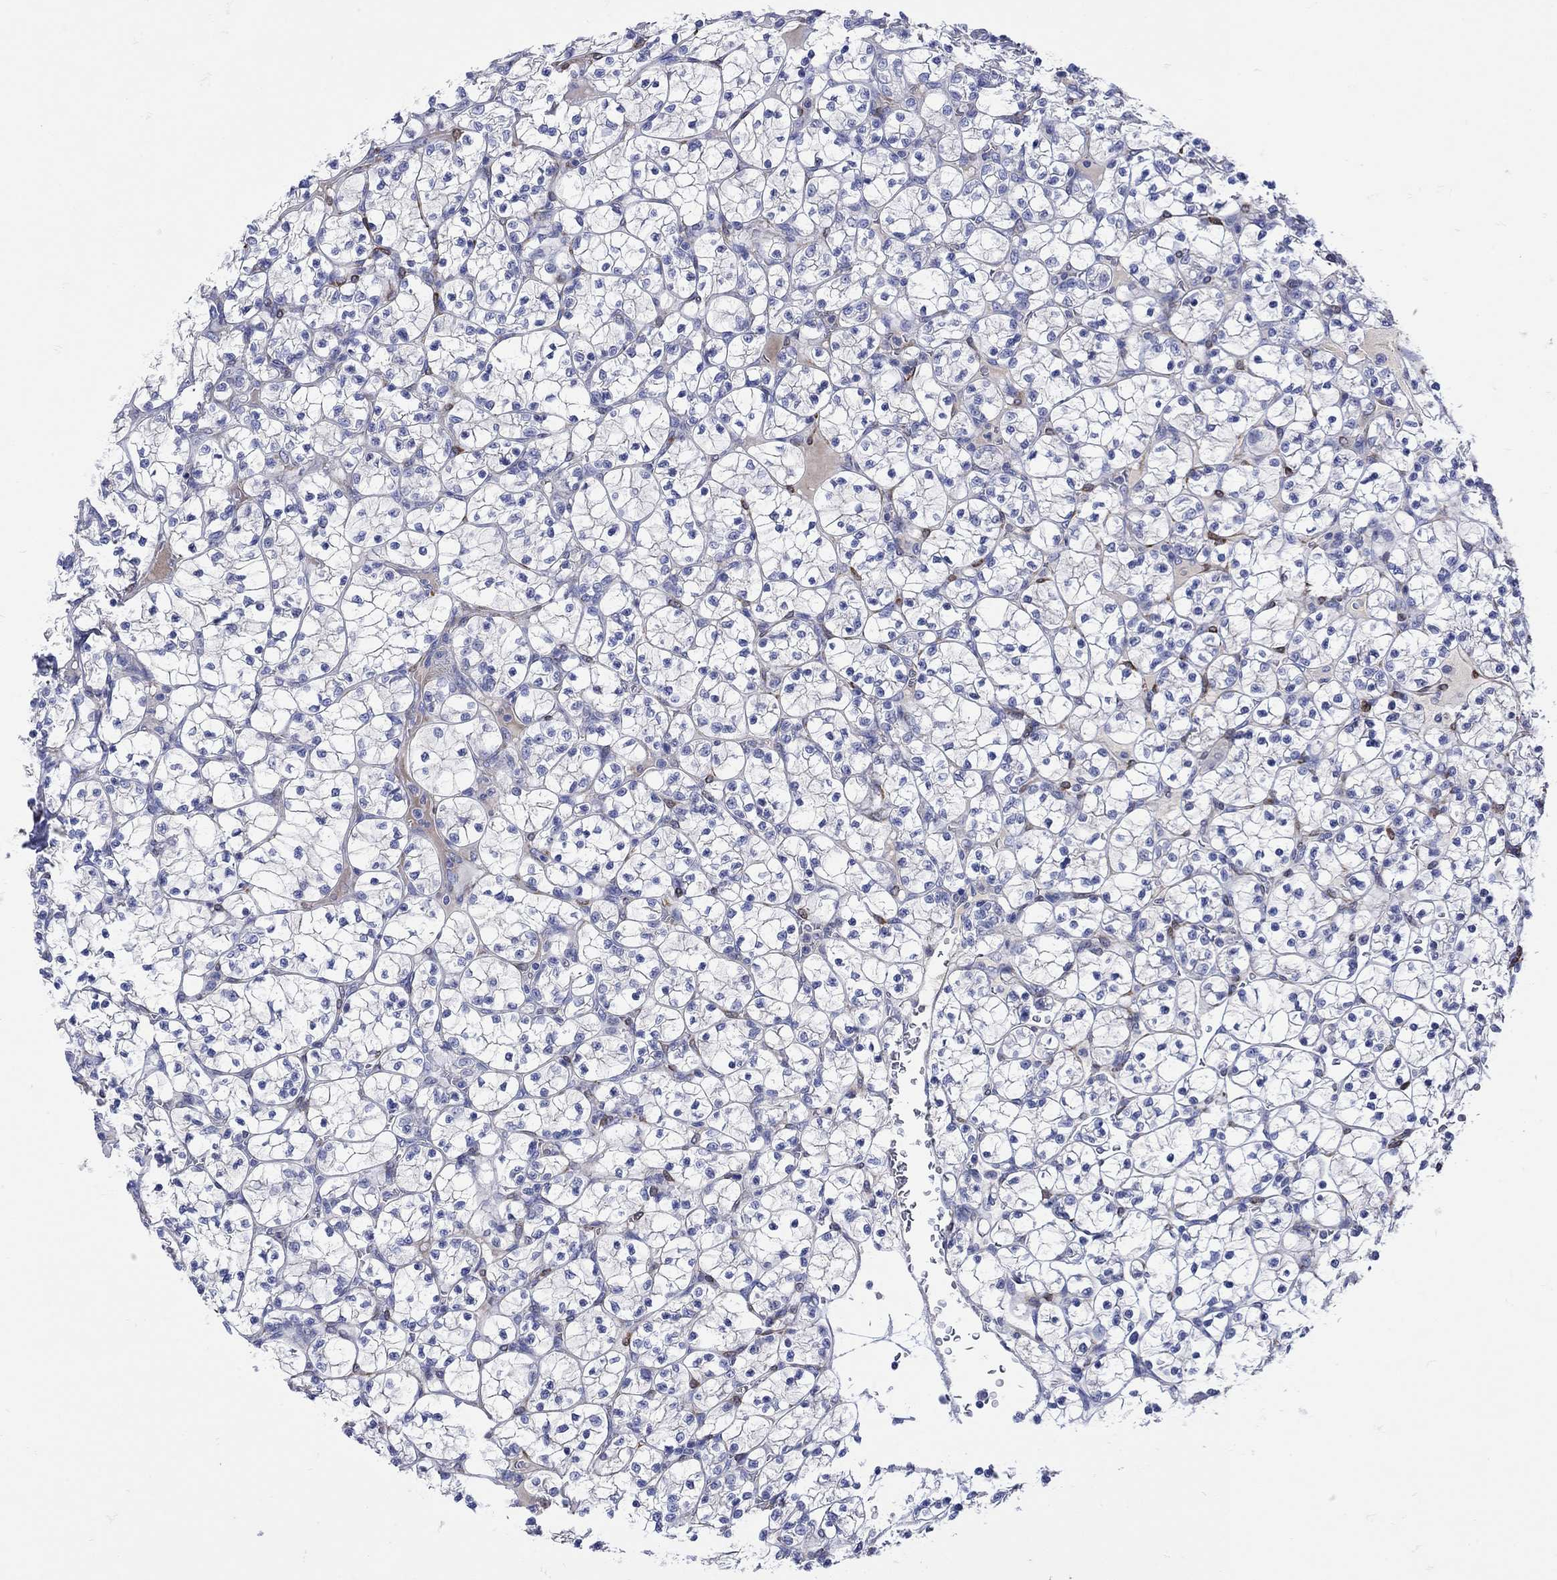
{"staining": {"intensity": "negative", "quantity": "none", "location": "none"}, "tissue": "renal cancer", "cell_type": "Tumor cells", "image_type": "cancer", "snomed": [{"axis": "morphology", "description": "Adenocarcinoma, NOS"}, {"axis": "topography", "description": "Kidney"}], "caption": "Protein analysis of renal cancer demonstrates no significant expression in tumor cells.", "gene": "MSI1", "patient": {"sex": "female", "age": 89}}